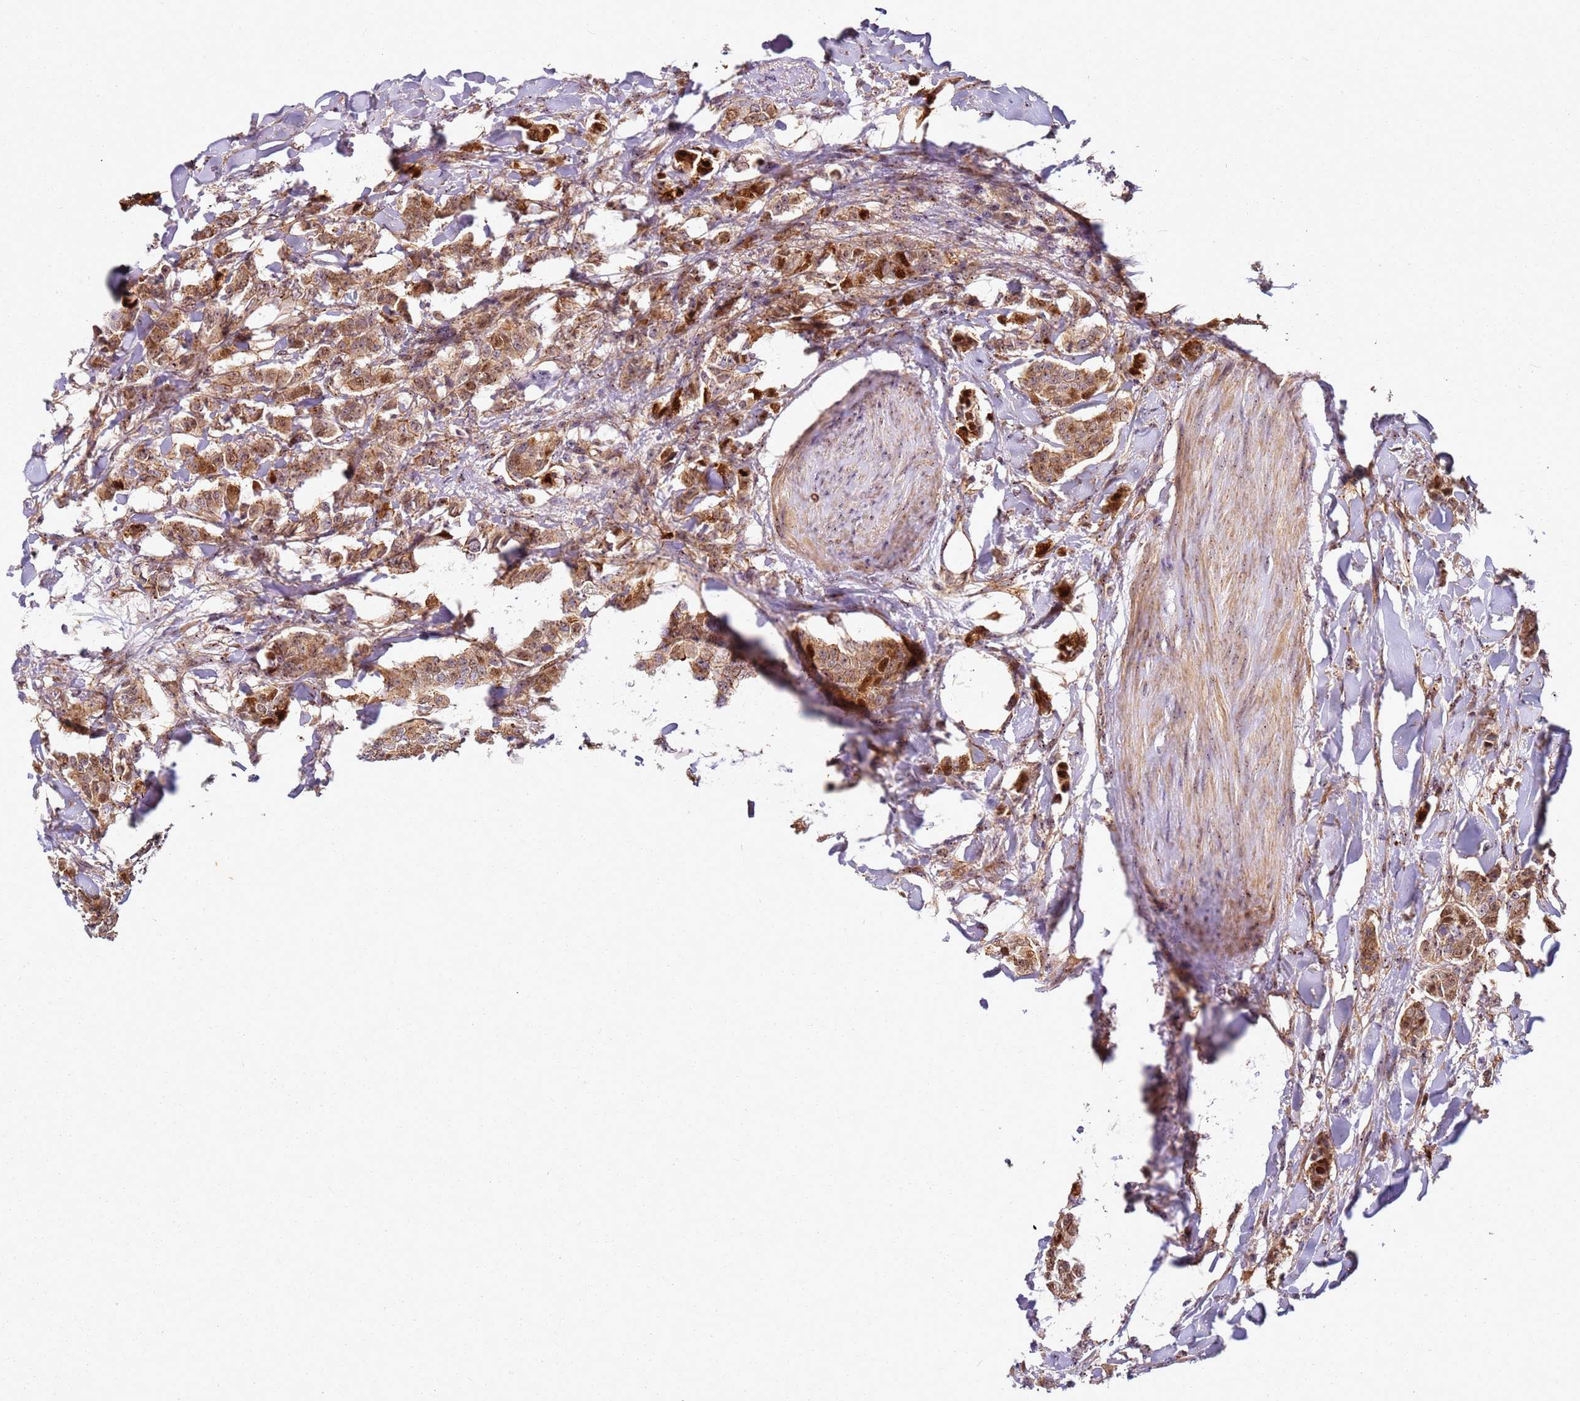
{"staining": {"intensity": "strong", "quantity": ">75%", "location": "cytoplasmic/membranous,nuclear"}, "tissue": "breast cancer", "cell_type": "Tumor cells", "image_type": "cancer", "snomed": [{"axis": "morphology", "description": "Duct carcinoma"}, {"axis": "topography", "description": "Breast"}], "caption": "Approximately >75% of tumor cells in breast intraductal carcinoma reveal strong cytoplasmic/membranous and nuclear protein staining as visualized by brown immunohistochemical staining.", "gene": "C2CD4B", "patient": {"sex": "female", "age": 40}}